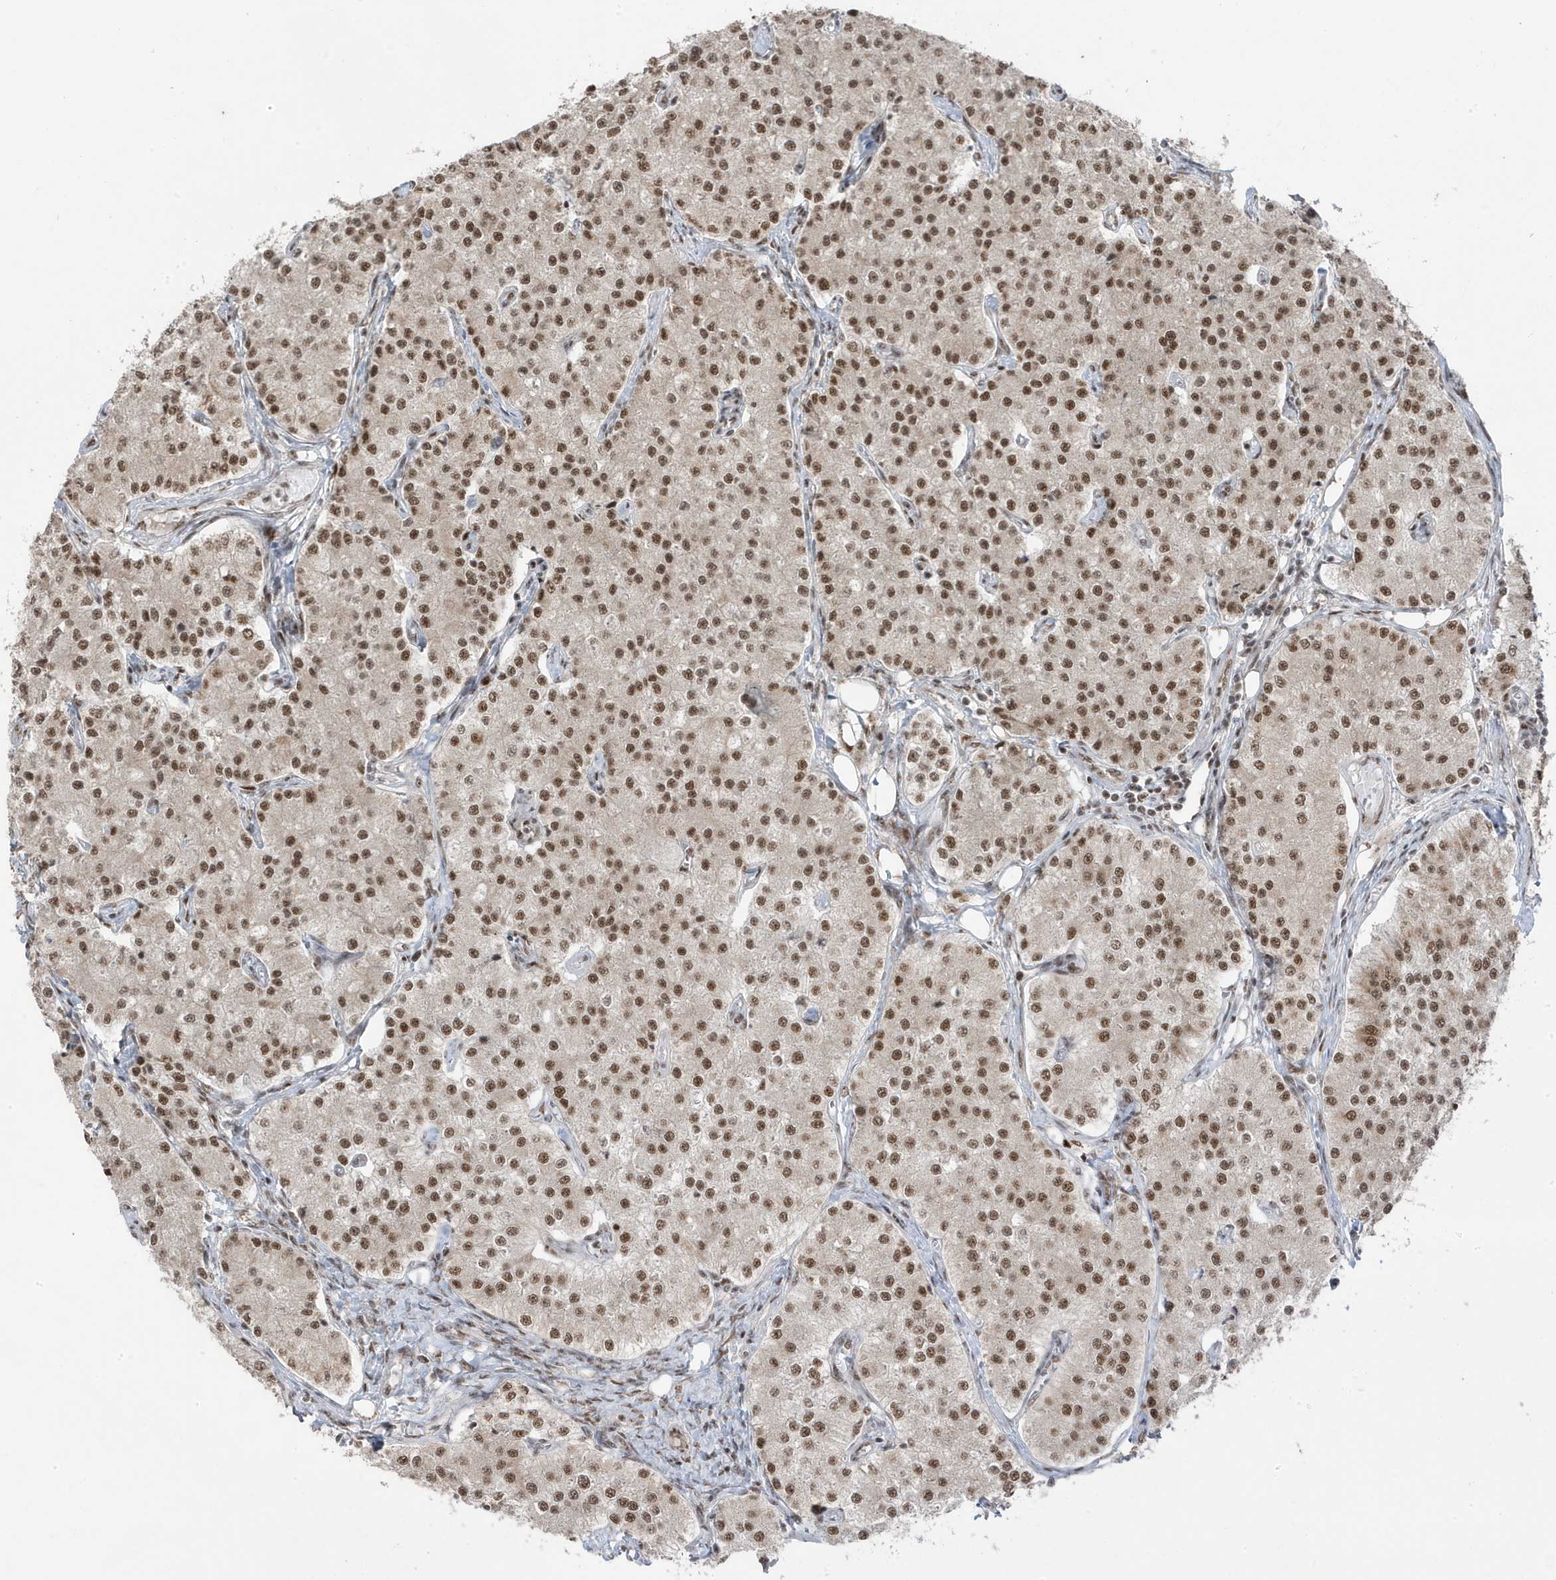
{"staining": {"intensity": "moderate", "quantity": ">75%", "location": "cytoplasmic/membranous,nuclear"}, "tissue": "carcinoid", "cell_type": "Tumor cells", "image_type": "cancer", "snomed": [{"axis": "morphology", "description": "Carcinoid, malignant, NOS"}, {"axis": "topography", "description": "Colon"}], "caption": "There is medium levels of moderate cytoplasmic/membranous and nuclear staining in tumor cells of carcinoid, as demonstrated by immunohistochemical staining (brown color).", "gene": "MTREX", "patient": {"sex": "female", "age": 52}}